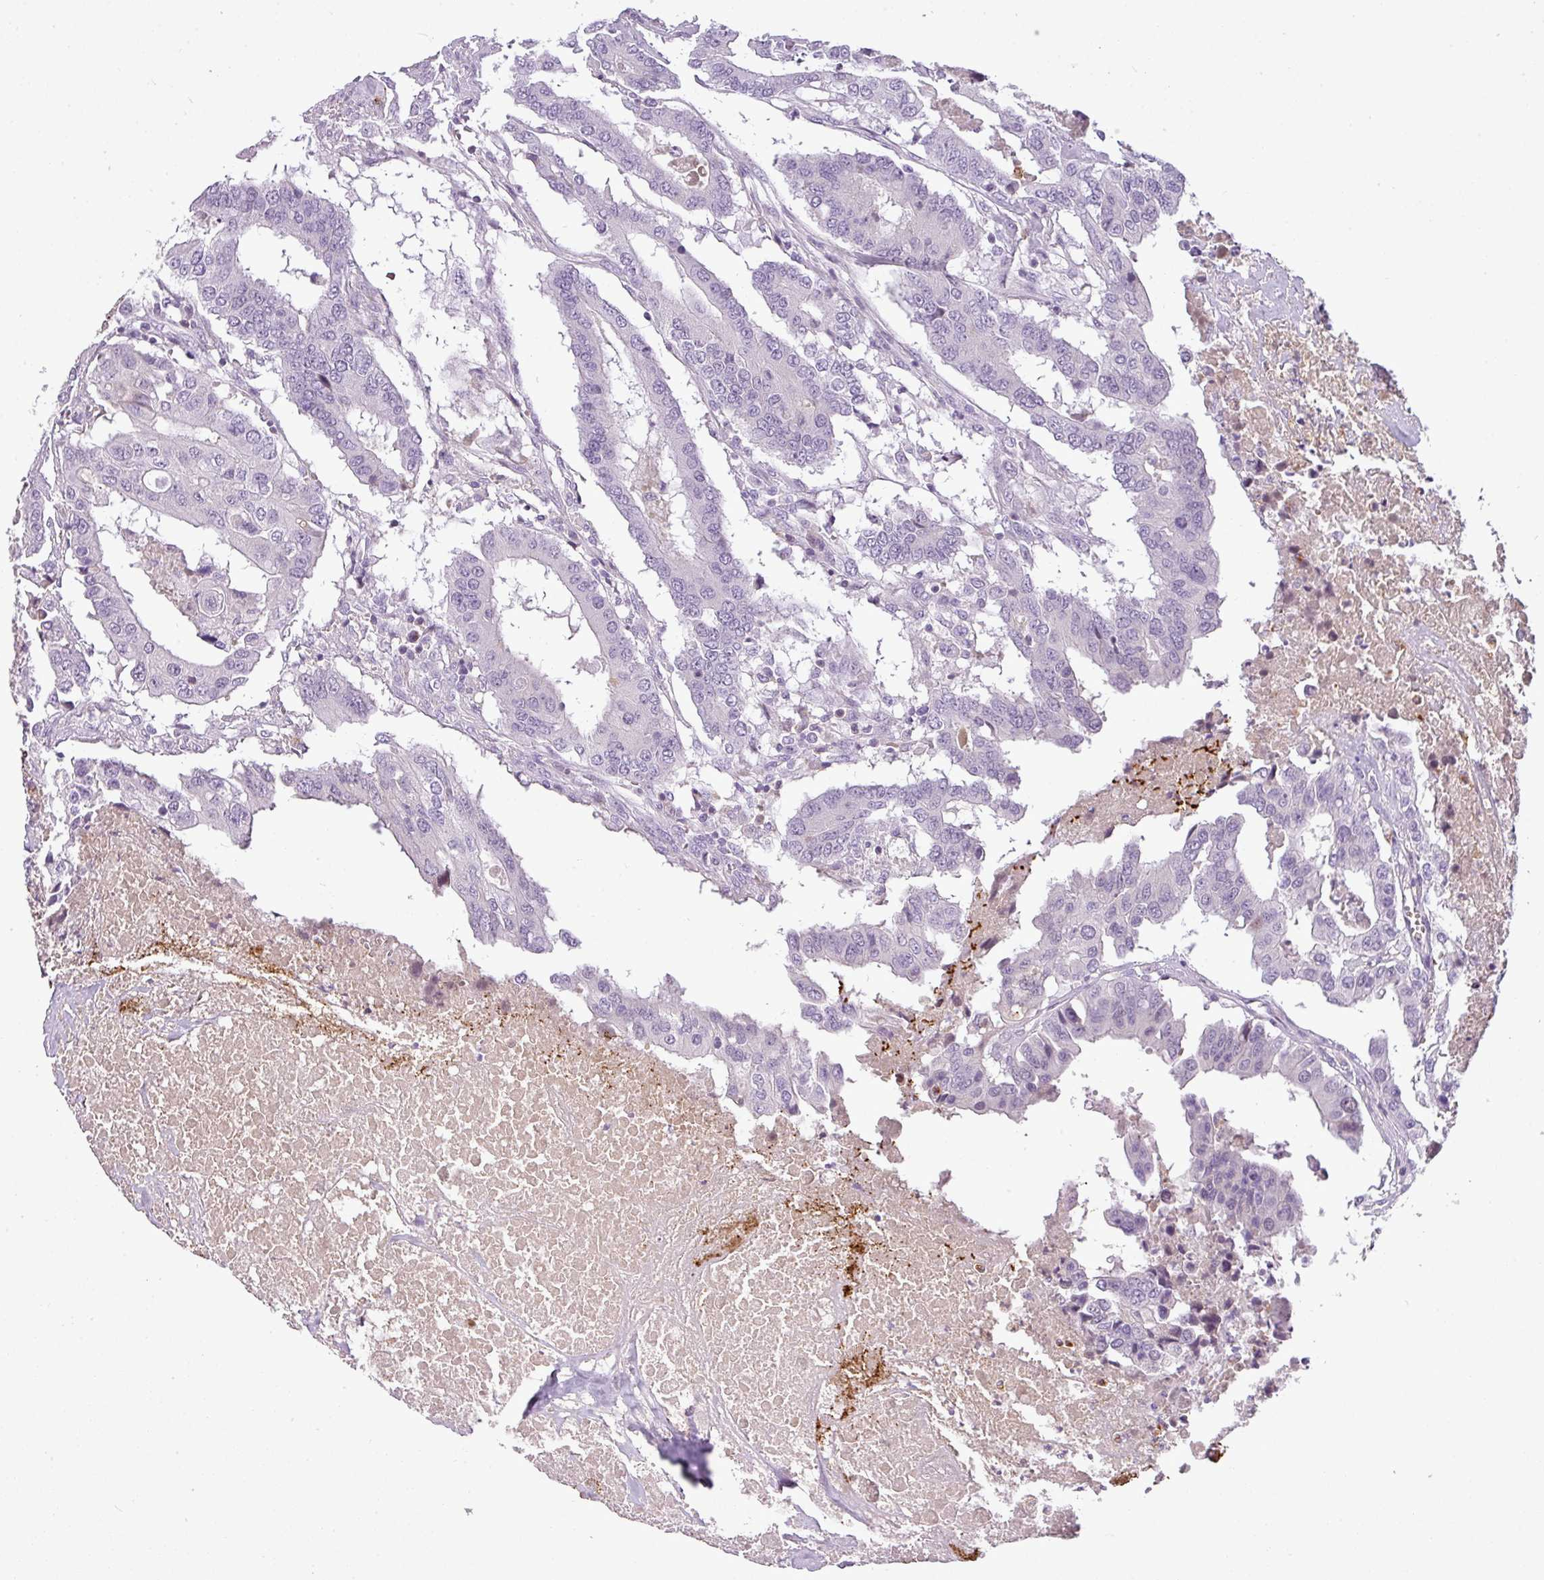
{"staining": {"intensity": "negative", "quantity": "none", "location": "none"}, "tissue": "colorectal cancer", "cell_type": "Tumor cells", "image_type": "cancer", "snomed": [{"axis": "morphology", "description": "Adenocarcinoma, NOS"}, {"axis": "topography", "description": "Colon"}], "caption": "The photomicrograph shows no staining of tumor cells in colorectal cancer (adenocarcinoma).", "gene": "C4B", "patient": {"sex": "male", "age": 77}}